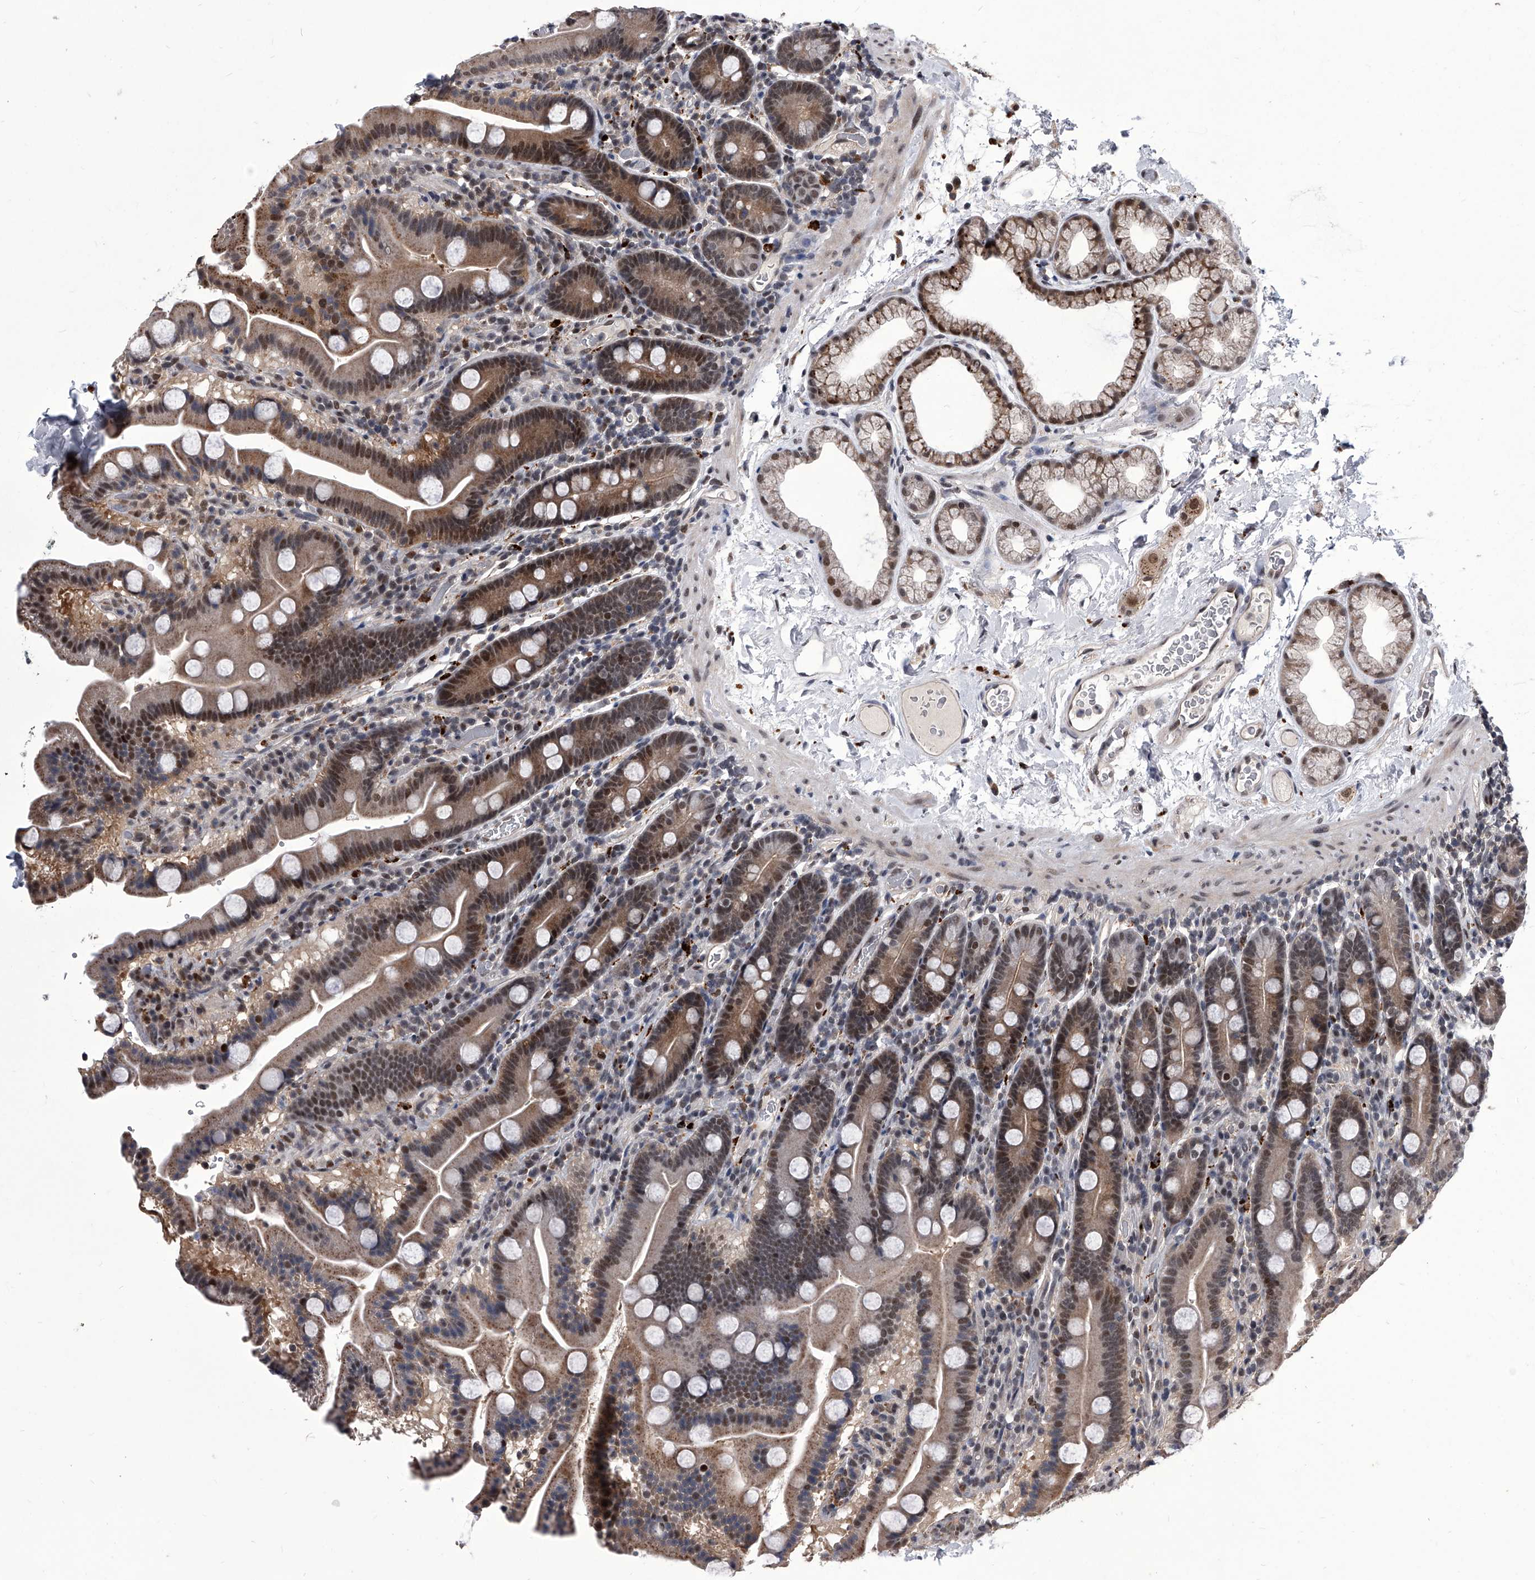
{"staining": {"intensity": "moderate", "quantity": "25%-75%", "location": "cytoplasmic/membranous,nuclear"}, "tissue": "duodenum", "cell_type": "Glandular cells", "image_type": "normal", "snomed": [{"axis": "morphology", "description": "Normal tissue, NOS"}, {"axis": "topography", "description": "Duodenum"}], "caption": "Brown immunohistochemical staining in normal human duodenum displays moderate cytoplasmic/membranous,nuclear positivity in about 25%-75% of glandular cells. (Stains: DAB (3,3'-diaminobenzidine) in brown, nuclei in blue, Microscopy: brightfield microscopy at high magnification).", "gene": "CMTR1", "patient": {"sex": "male", "age": 55}}